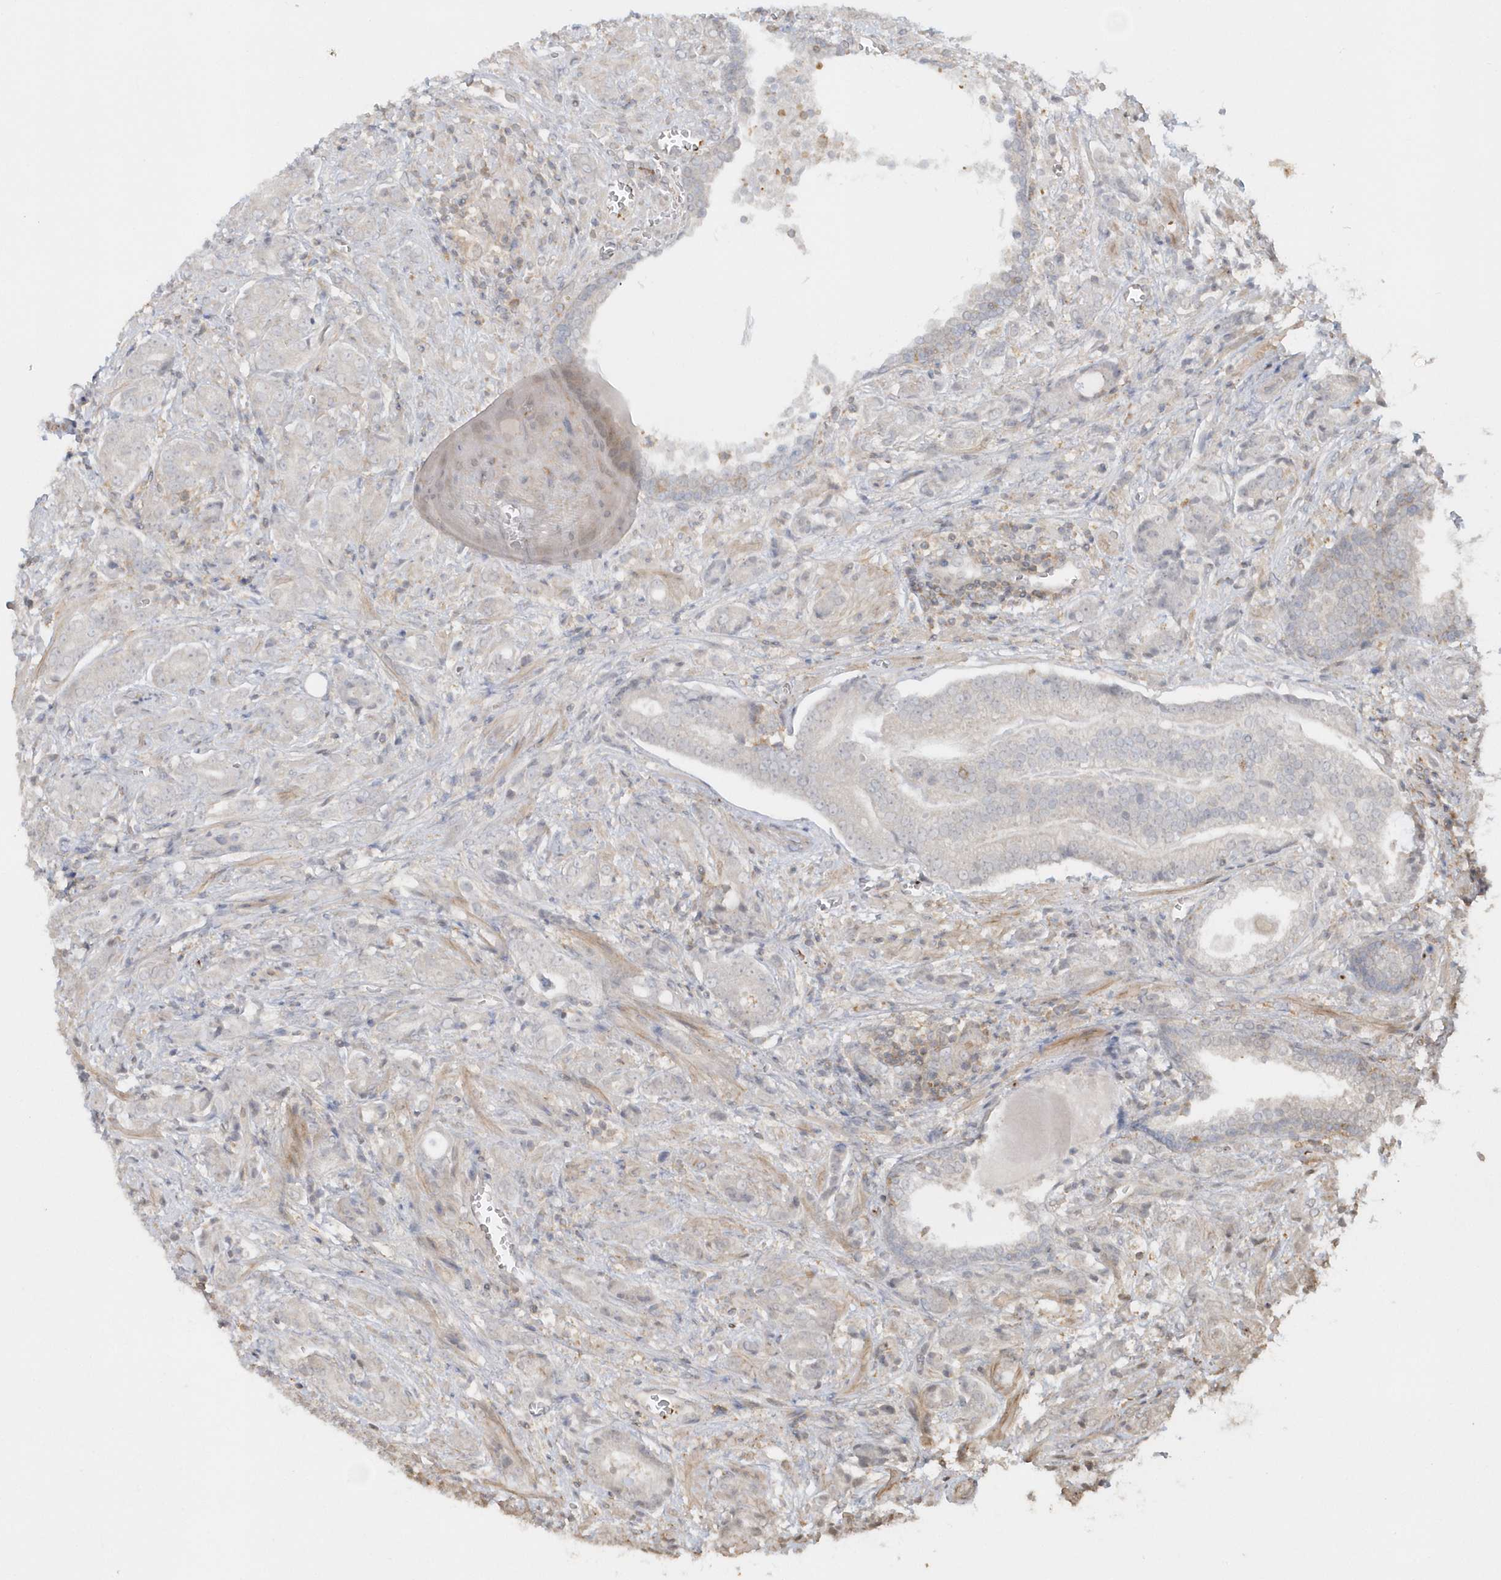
{"staining": {"intensity": "negative", "quantity": "none", "location": "none"}, "tissue": "prostate cancer", "cell_type": "Tumor cells", "image_type": "cancer", "snomed": [{"axis": "morphology", "description": "Adenocarcinoma, High grade"}, {"axis": "topography", "description": "Prostate"}], "caption": "An immunohistochemistry (IHC) micrograph of prostate high-grade adenocarcinoma is shown. There is no staining in tumor cells of prostate high-grade adenocarcinoma.", "gene": "BSN", "patient": {"sex": "male", "age": 57}}